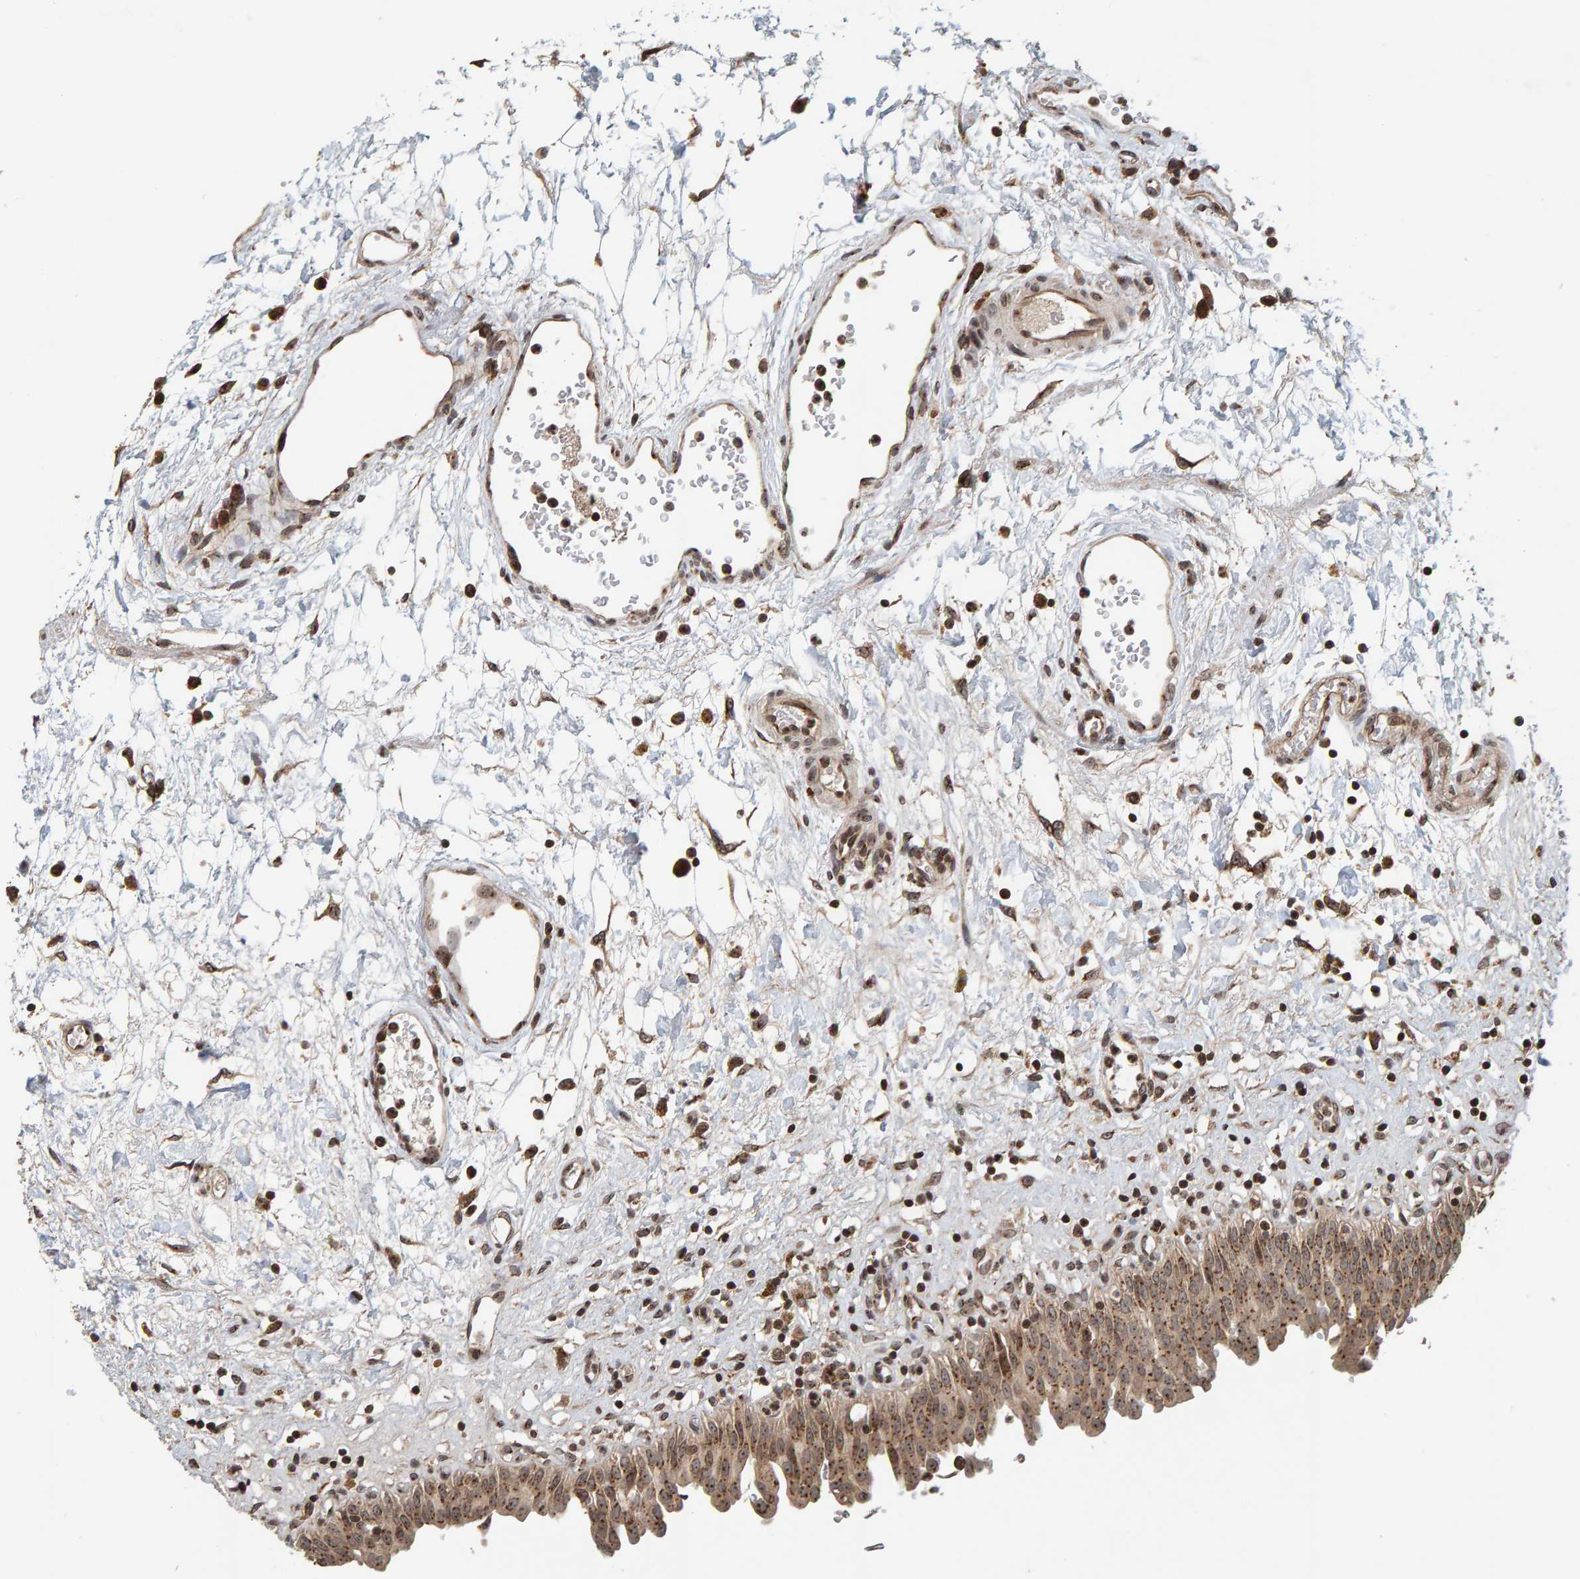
{"staining": {"intensity": "moderate", "quantity": ">75%", "location": "cytoplasmic/membranous,nuclear"}, "tissue": "urinary bladder", "cell_type": "Urothelial cells", "image_type": "normal", "snomed": [{"axis": "morphology", "description": "Urothelial carcinoma, High grade"}, {"axis": "topography", "description": "Urinary bladder"}], "caption": "Protein expression by immunohistochemistry shows moderate cytoplasmic/membranous,nuclear staining in approximately >75% of urothelial cells in unremarkable urinary bladder. The staining was performed using DAB (3,3'-diaminobenzidine) to visualize the protein expression in brown, while the nuclei were stained in blue with hematoxylin (Magnification: 20x).", "gene": "CCDC182", "patient": {"sex": "male", "age": 46}}